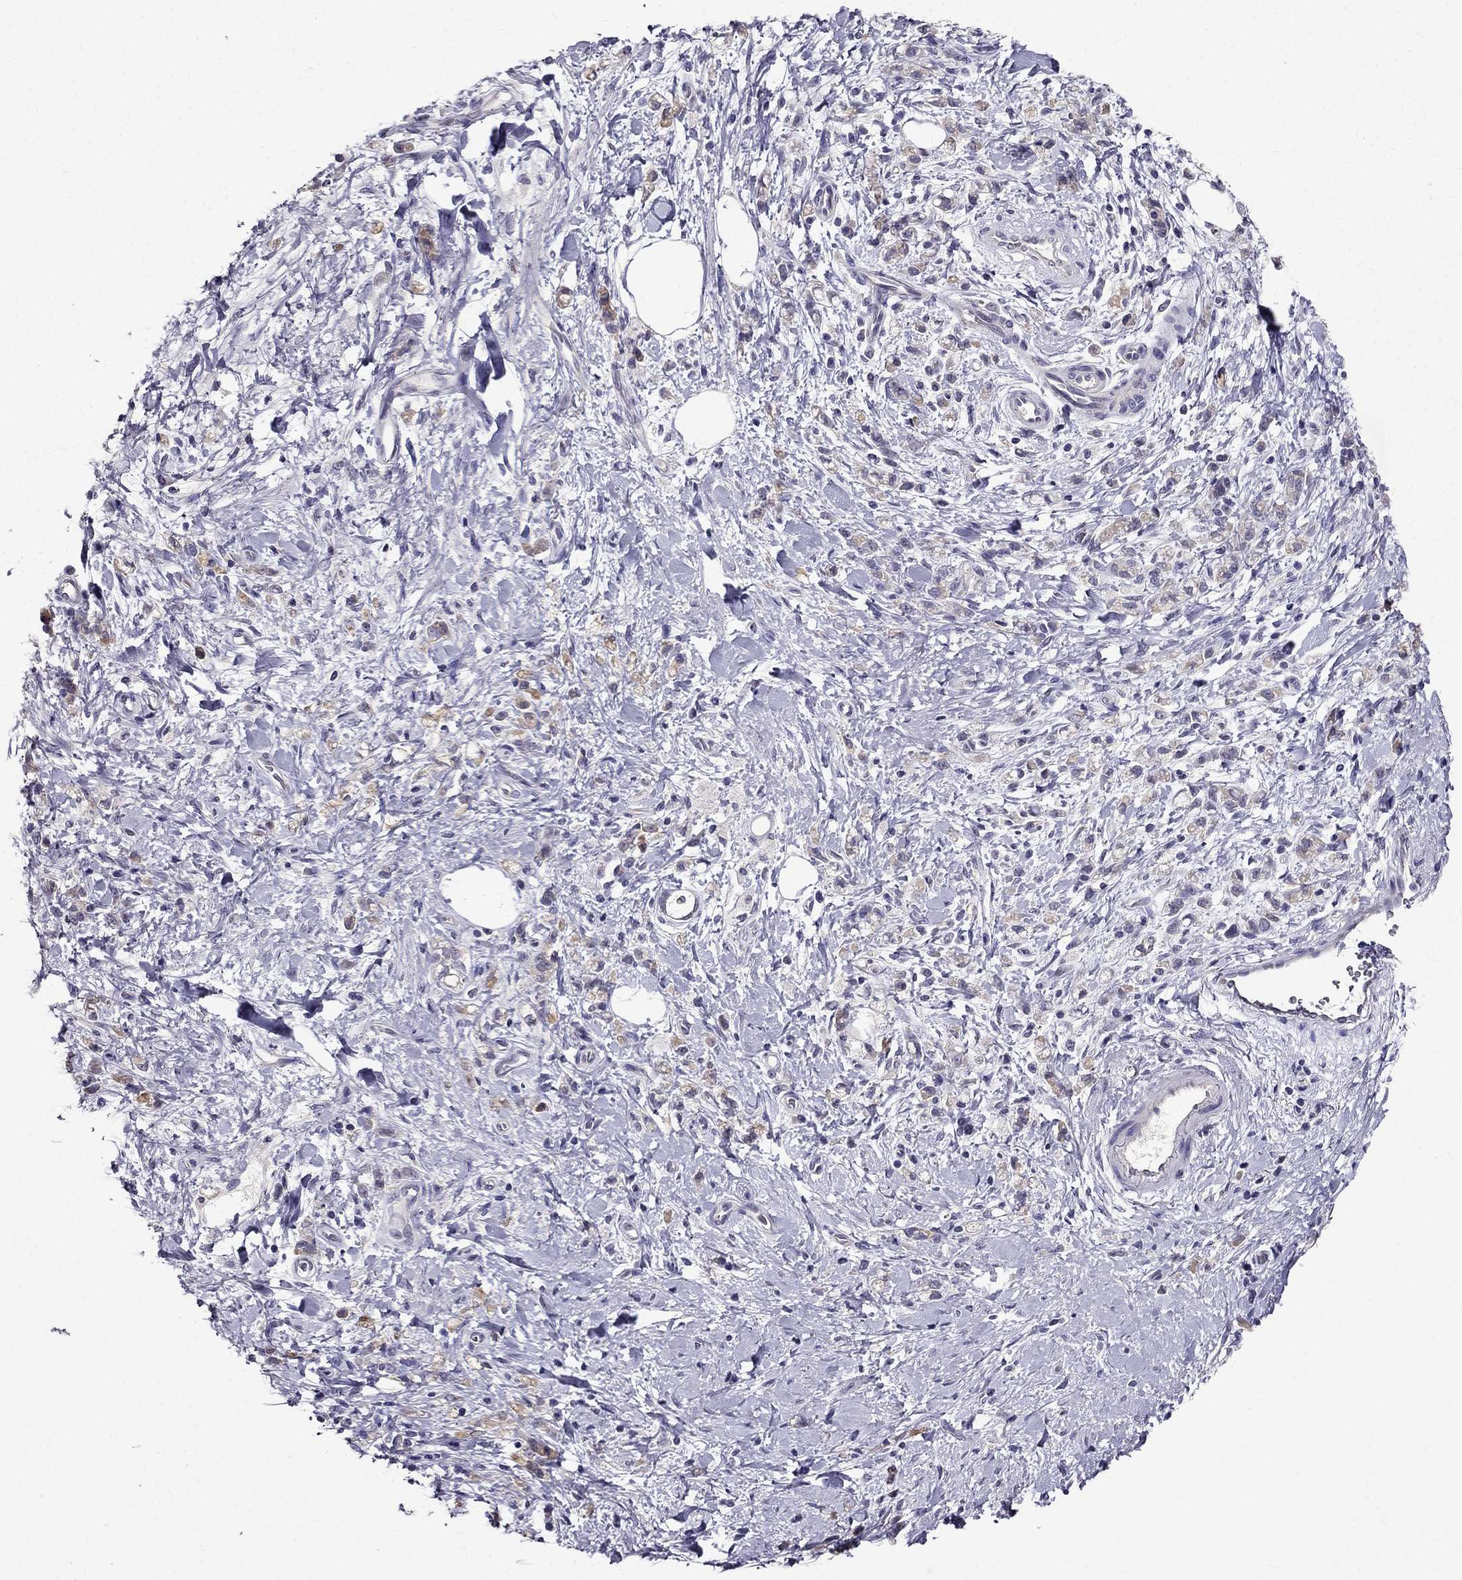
{"staining": {"intensity": "weak", "quantity": "<25%", "location": "cytoplasmic/membranous"}, "tissue": "stomach cancer", "cell_type": "Tumor cells", "image_type": "cancer", "snomed": [{"axis": "morphology", "description": "Adenocarcinoma, NOS"}, {"axis": "topography", "description": "Stomach"}], "caption": "Human stomach adenocarcinoma stained for a protein using IHC reveals no expression in tumor cells.", "gene": "DUSP15", "patient": {"sex": "male", "age": 77}}